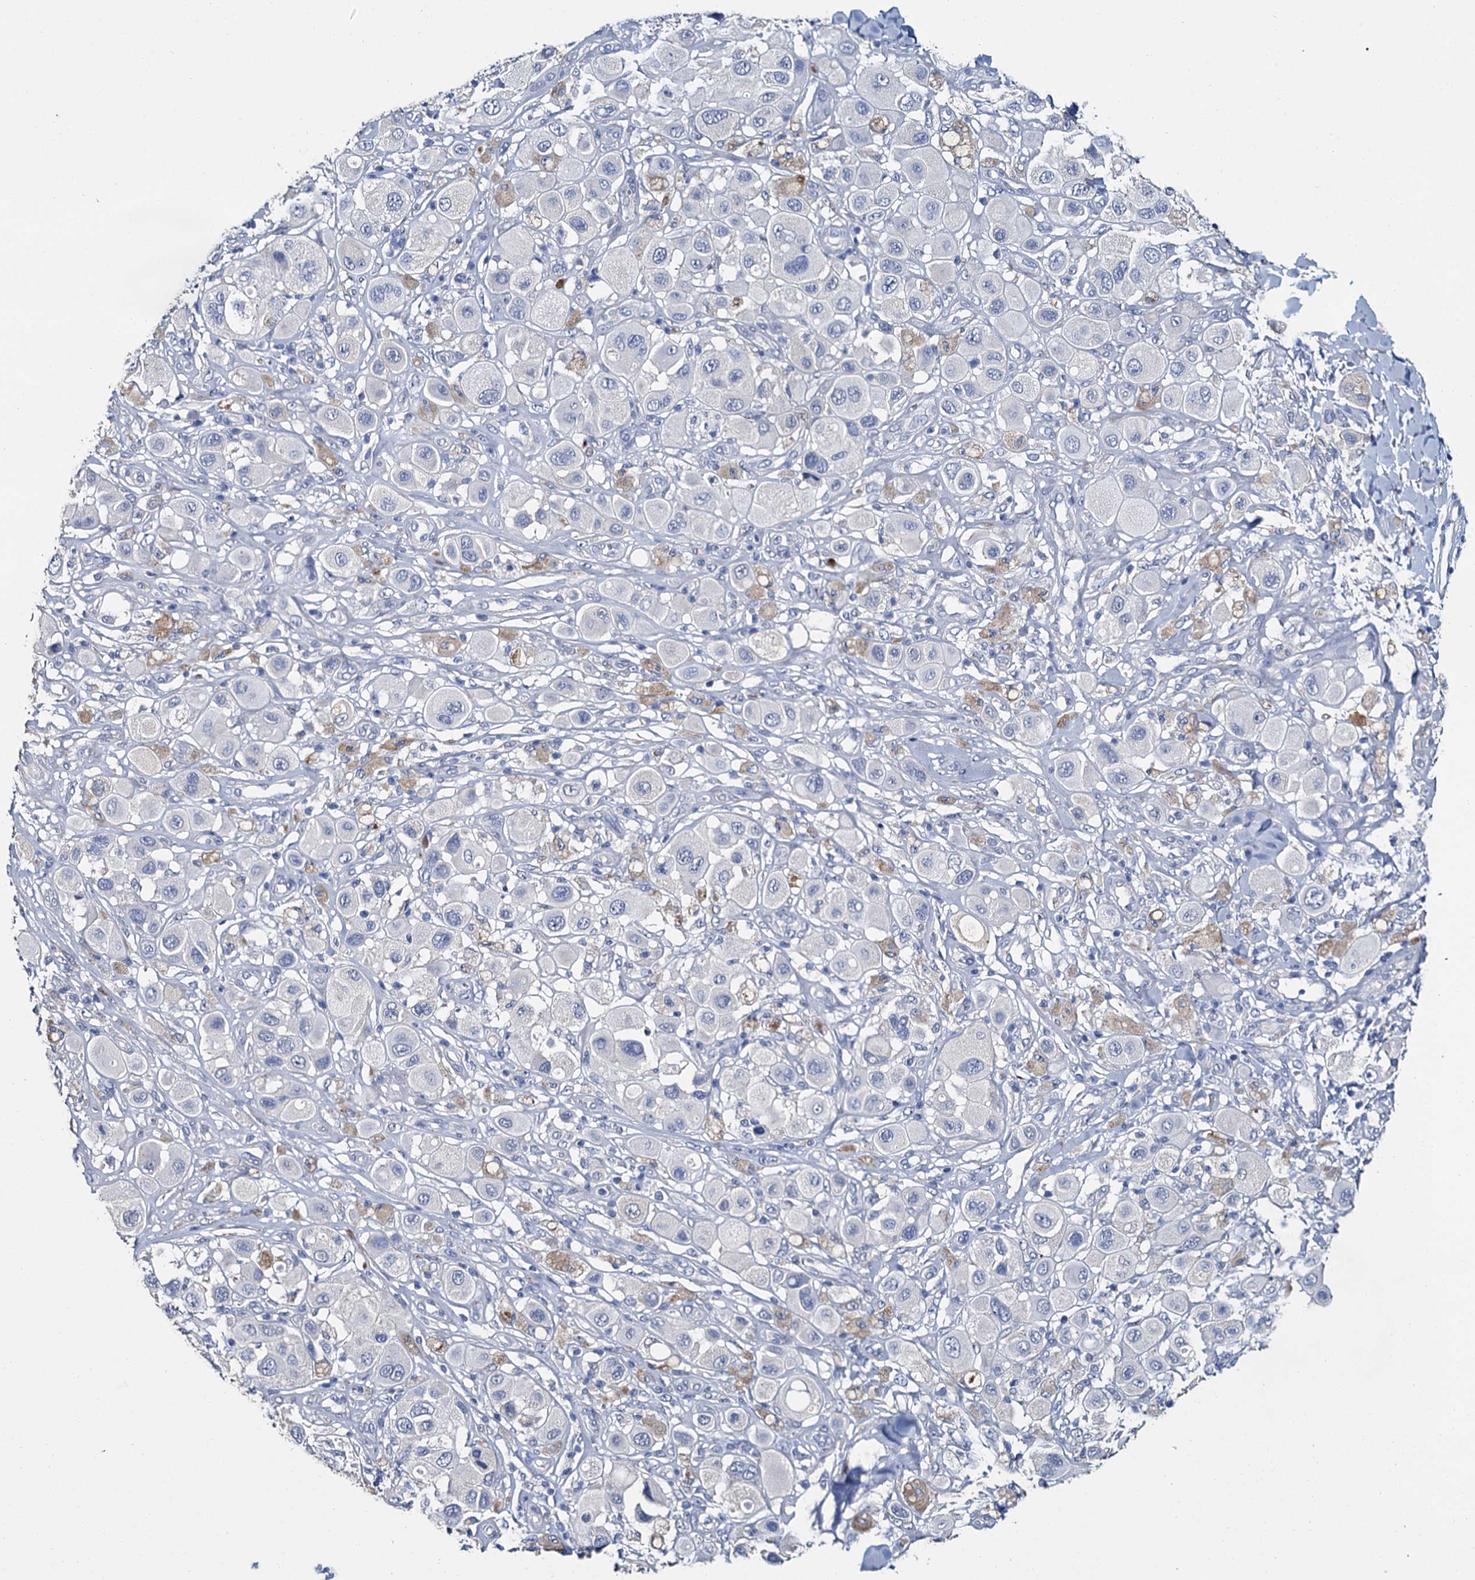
{"staining": {"intensity": "negative", "quantity": "none", "location": "none"}, "tissue": "melanoma", "cell_type": "Tumor cells", "image_type": "cancer", "snomed": [{"axis": "morphology", "description": "Malignant melanoma, Metastatic site"}, {"axis": "topography", "description": "Skin"}], "caption": "Melanoma stained for a protein using immunohistochemistry (IHC) demonstrates no expression tumor cells.", "gene": "SNCB", "patient": {"sex": "male", "age": 41}}